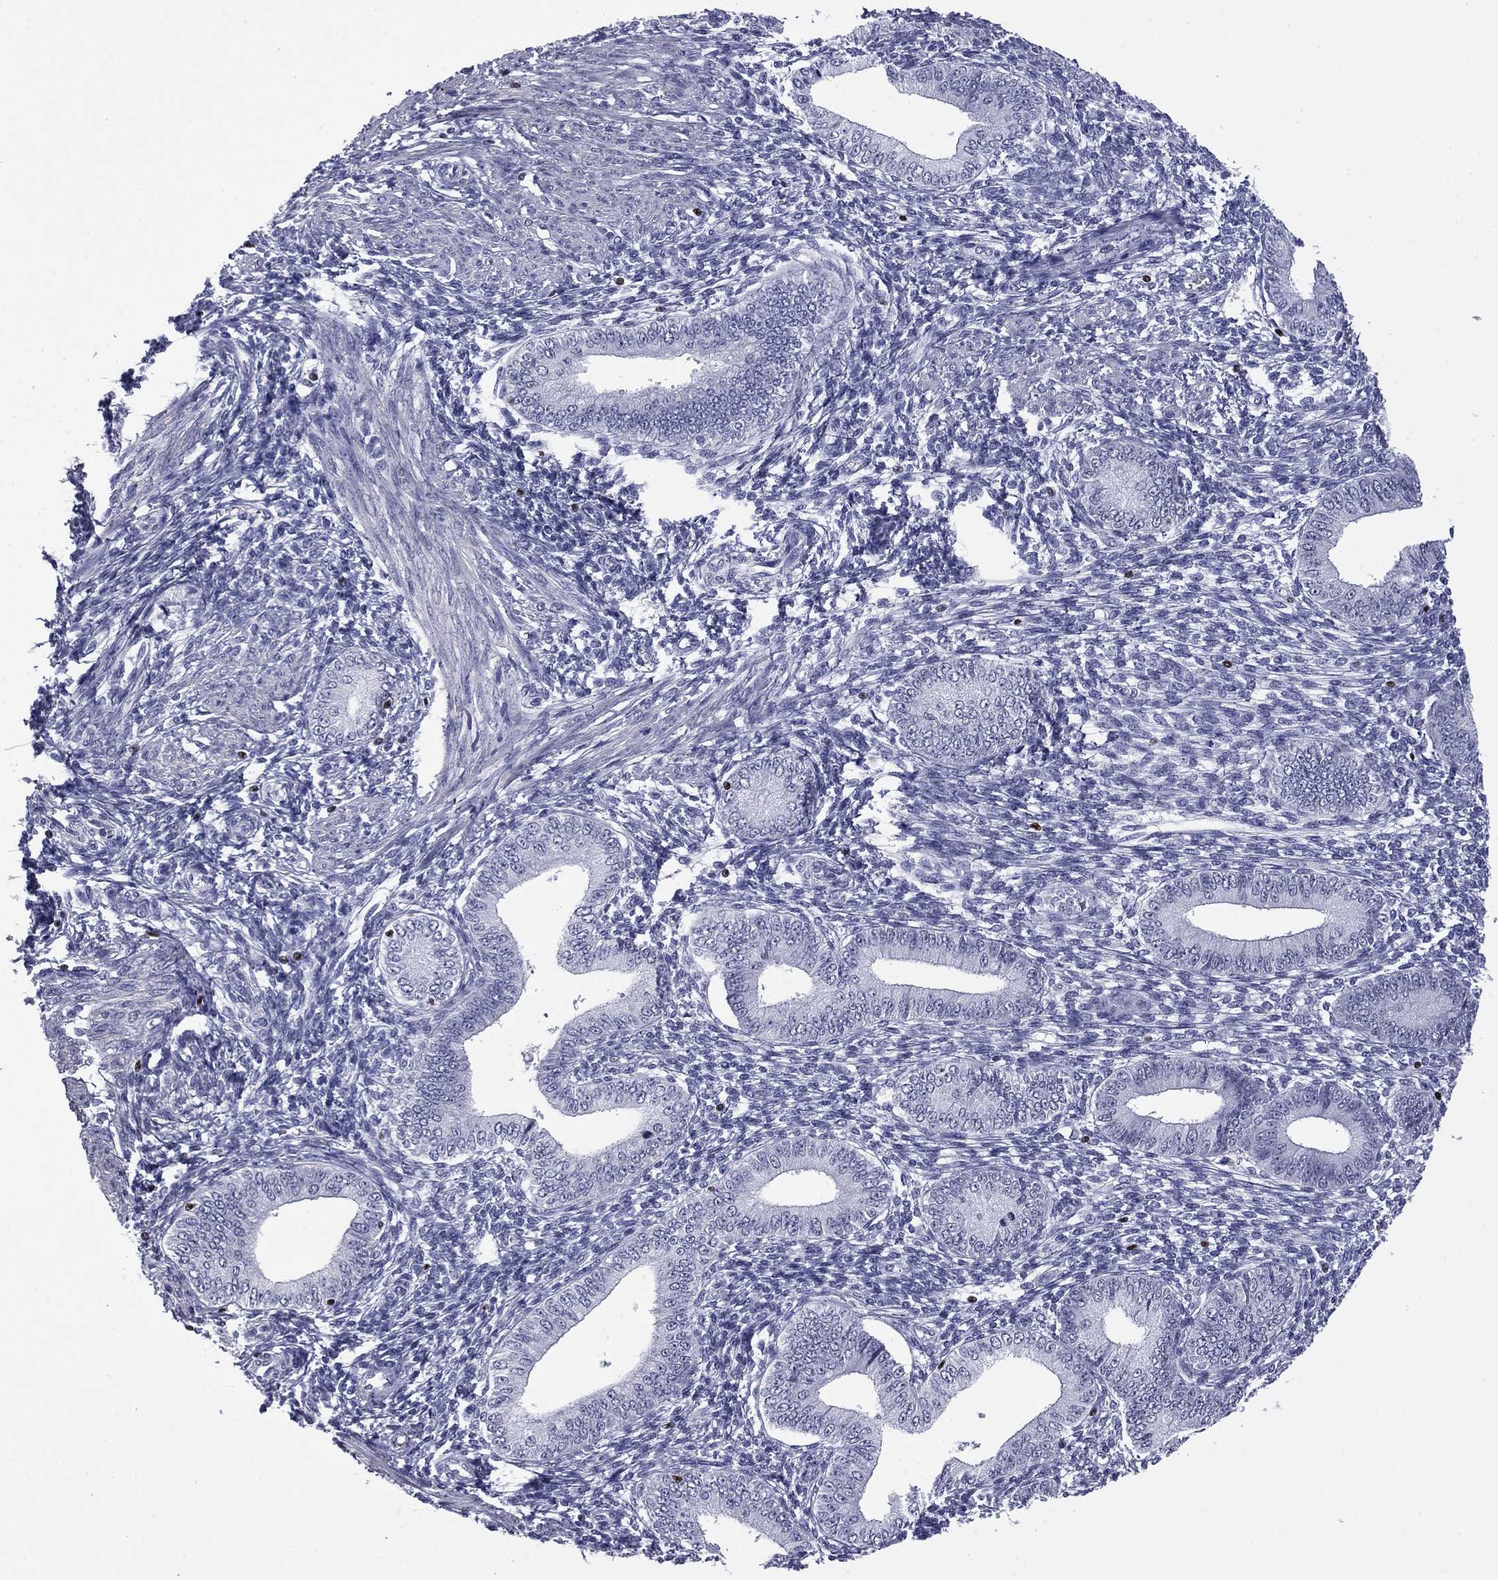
{"staining": {"intensity": "negative", "quantity": "none", "location": "none"}, "tissue": "endometrium", "cell_type": "Cells in endometrial stroma", "image_type": "normal", "snomed": [{"axis": "morphology", "description": "Normal tissue, NOS"}, {"axis": "topography", "description": "Endometrium"}], "caption": "Immunohistochemistry histopathology image of unremarkable endometrium stained for a protein (brown), which reveals no positivity in cells in endometrial stroma.", "gene": "IKZF3", "patient": {"sex": "female", "age": 42}}